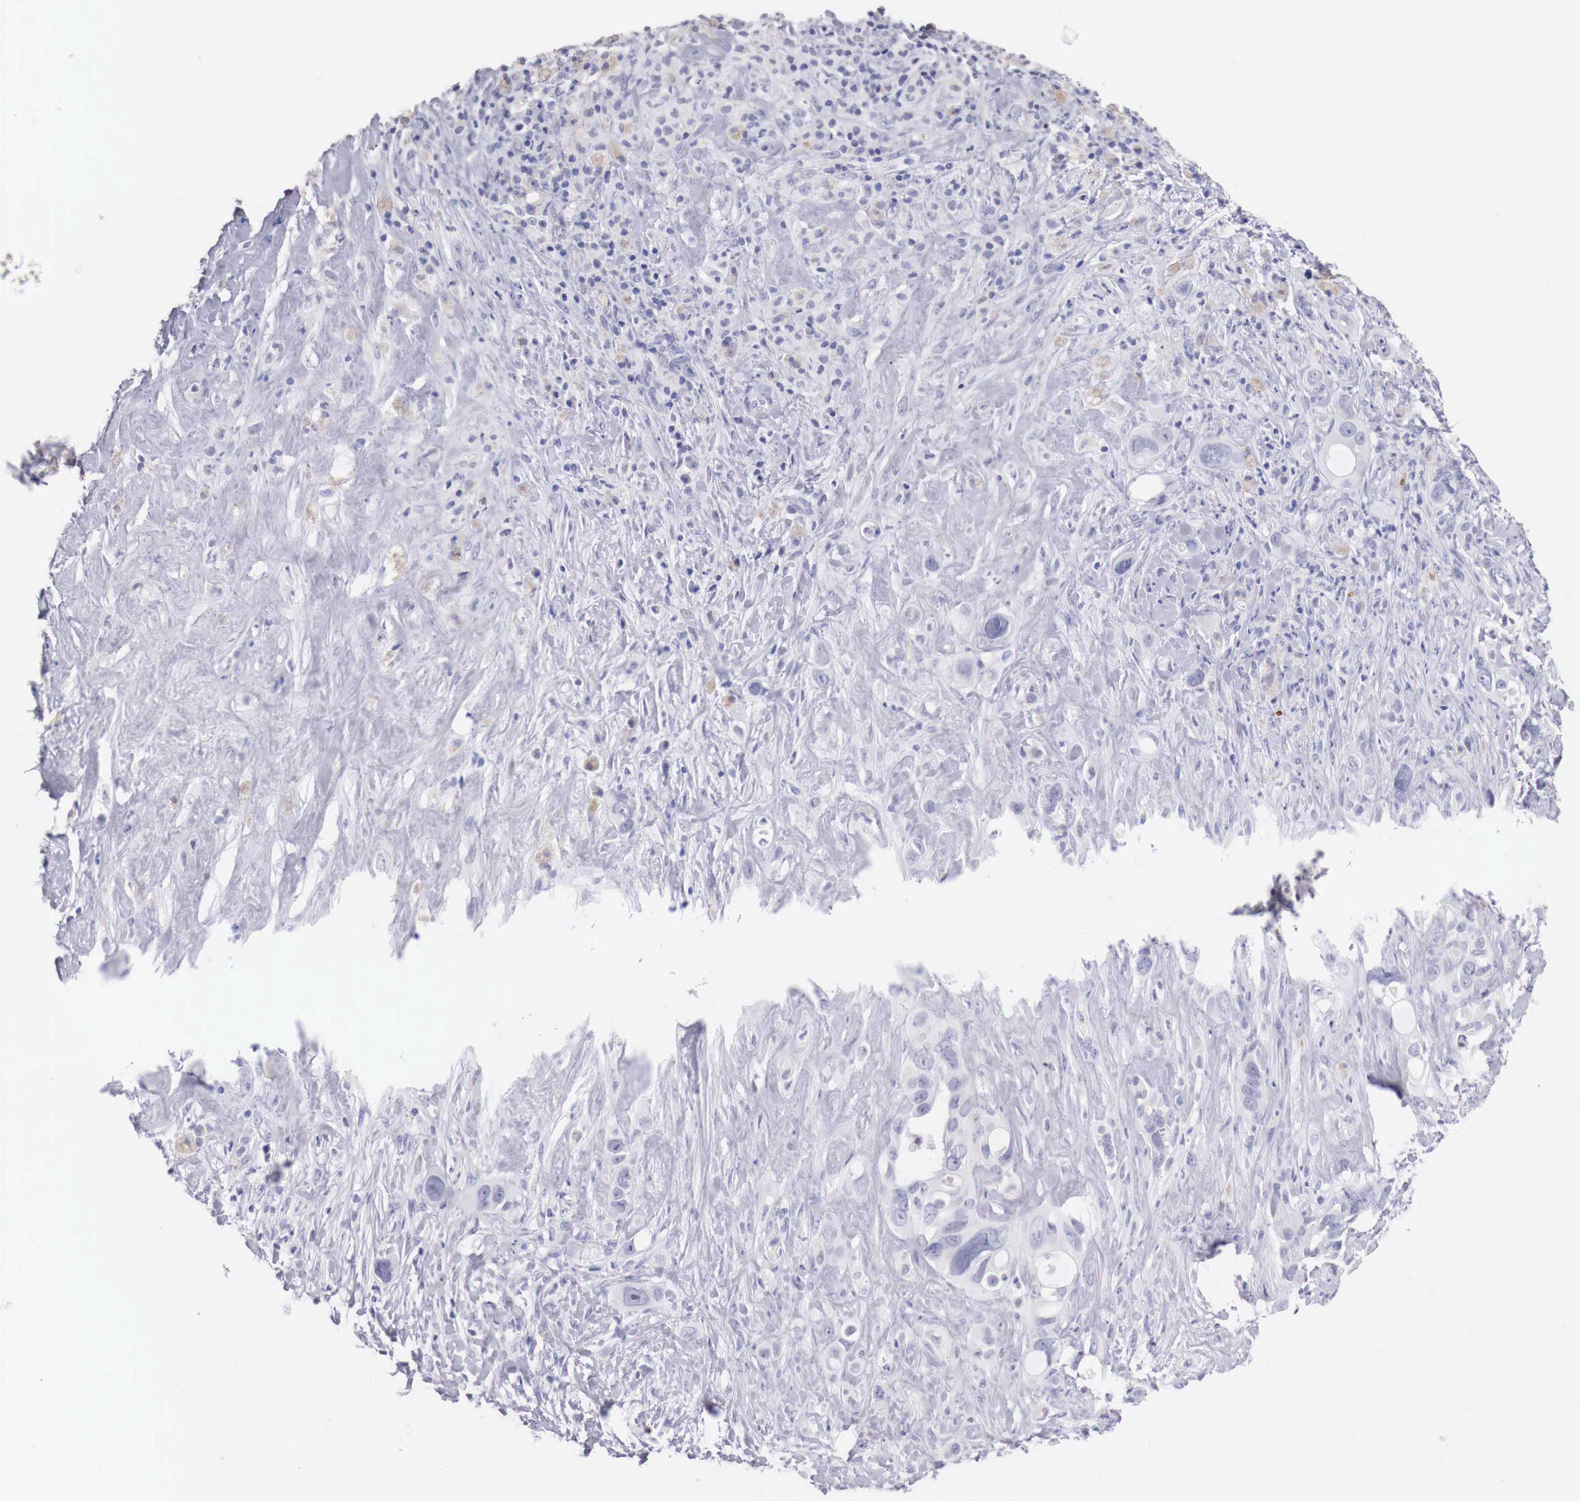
{"staining": {"intensity": "weak", "quantity": "<25%", "location": "cytoplasmic/membranous"}, "tissue": "liver cancer", "cell_type": "Tumor cells", "image_type": "cancer", "snomed": [{"axis": "morphology", "description": "Cholangiocarcinoma"}, {"axis": "topography", "description": "Liver"}], "caption": "Tumor cells are negative for protein expression in human liver cancer (cholangiocarcinoma). (DAB immunohistochemistry visualized using brightfield microscopy, high magnification).", "gene": "ITIH6", "patient": {"sex": "female", "age": 79}}